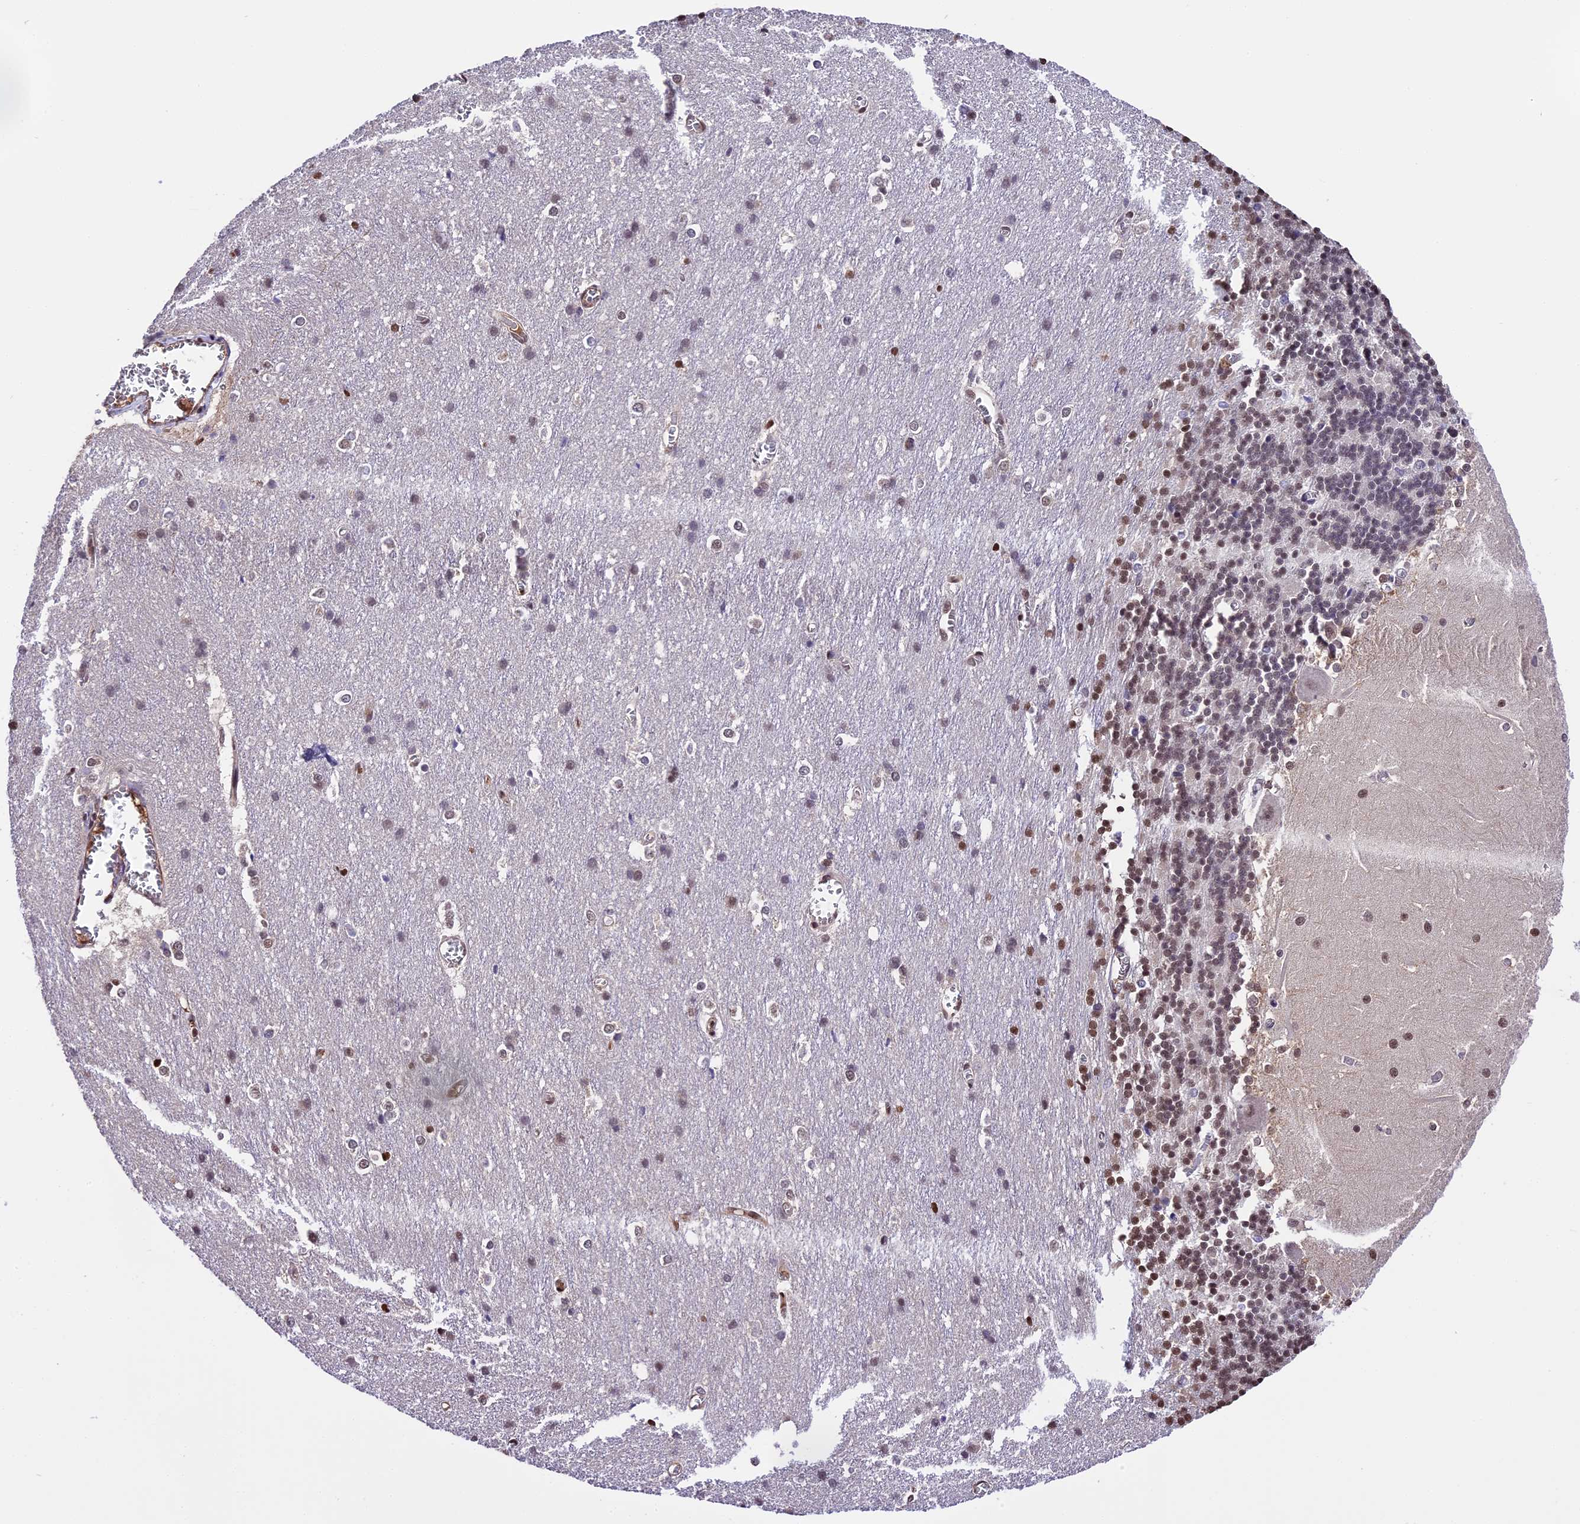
{"staining": {"intensity": "moderate", "quantity": "25%-75%", "location": "nuclear"}, "tissue": "cerebellum", "cell_type": "Cells in granular layer", "image_type": "normal", "snomed": [{"axis": "morphology", "description": "Normal tissue, NOS"}, {"axis": "topography", "description": "Cerebellum"}], "caption": "Moderate nuclear expression for a protein is seen in about 25%-75% of cells in granular layer of benign cerebellum using immunohistochemistry.", "gene": "POLR3E", "patient": {"sex": "male", "age": 37}}